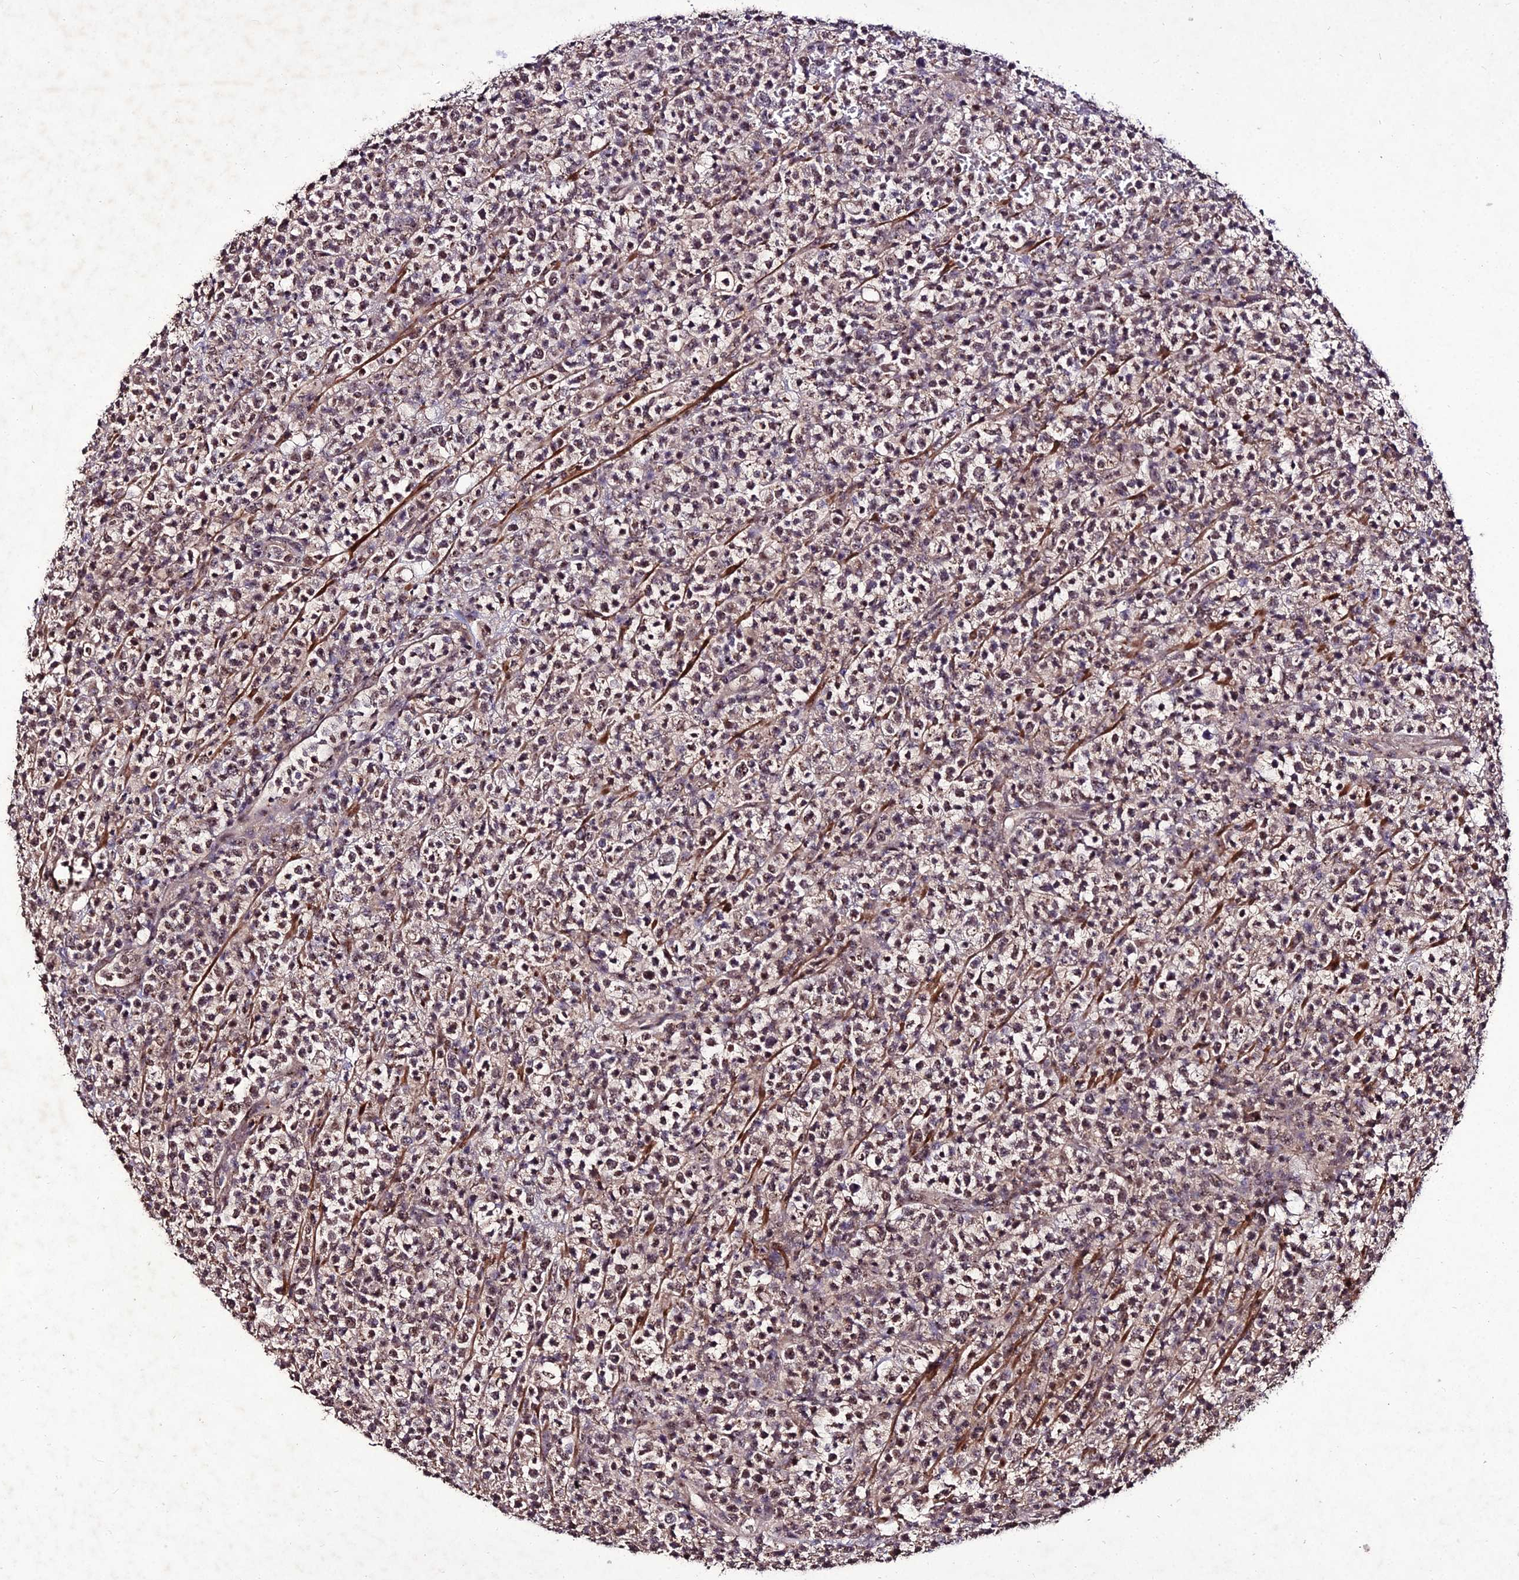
{"staining": {"intensity": "weak", "quantity": ">75%", "location": "nuclear"}, "tissue": "lymphoma", "cell_type": "Tumor cells", "image_type": "cancer", "snomed": [{"axis": "morphology", "description": "Malignant lymphoma, non-Hodgkin's type, High grade"}, {"axis": "topography", "description": "Colon"}], "caption": "This micrograph demonstrates immunohistochemistry (IHC) staining of lymphoma, with low weak nuclear staining in about >75% of tumor cells.", "gene": "ZNF766", "patient": {"sex": "female", "age": 53}}